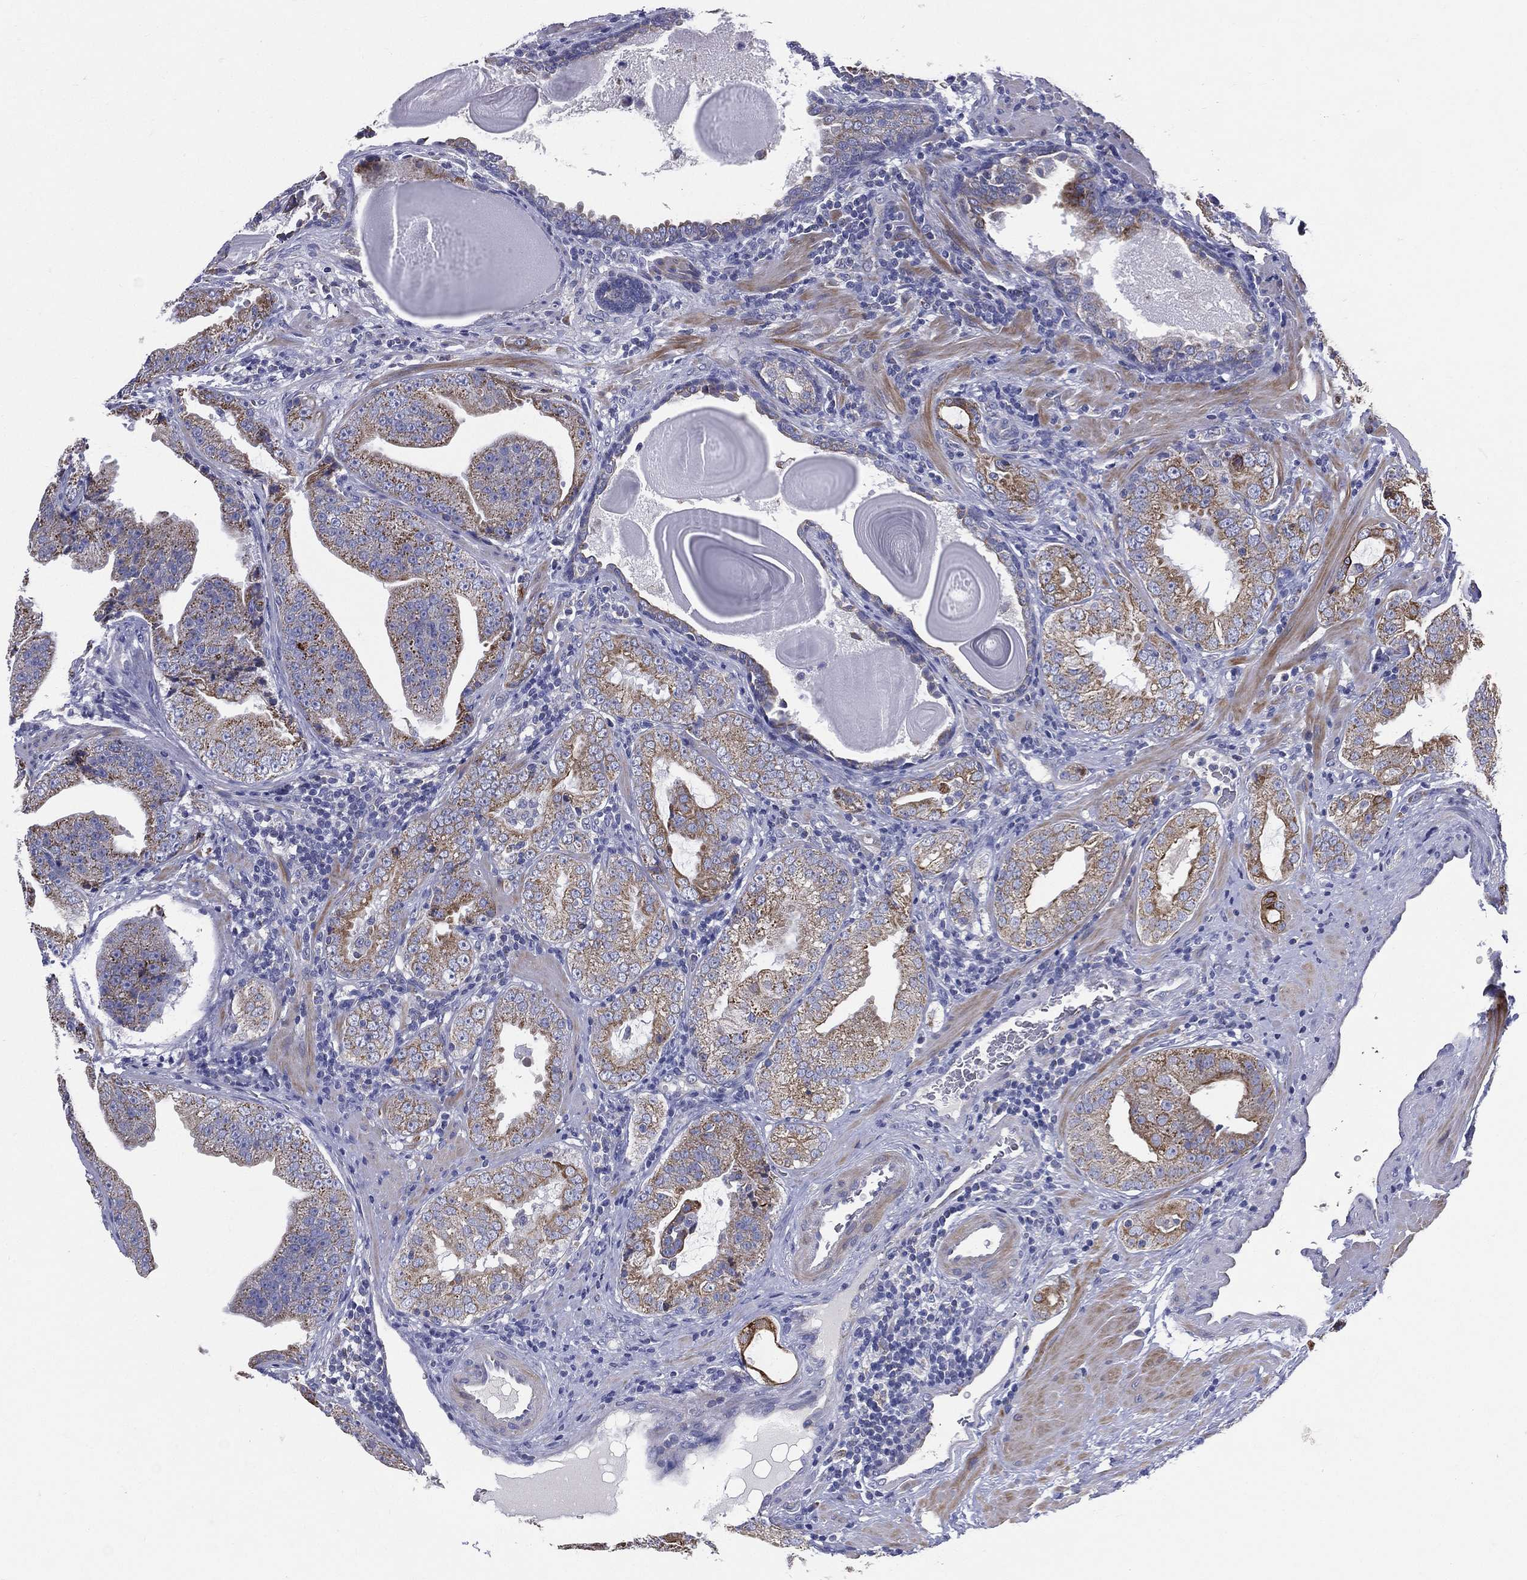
{"staining": {"intensity": "strong", "quantity": "<25%", "location": "cytoplasmic/membranous"}, "tissue": "prostate cancer", "cell_type": "Tumor cells", "image_type": "cancer", "snomed": [{"axis": "morphology", "description": "Adenocarcinoma, Low grade"}, {"axis": "topography", "description": "Prostate"}], "caption": "Protein staining of prostate cancer tissue shows strong cytoplasmic/membranous expression in approximately <25% of tumor cells. (DAB IHC with brightfield microscopy, high magnification).", "gene": "PWWP3A", "patient": {"sex": "male", "age": 62}}